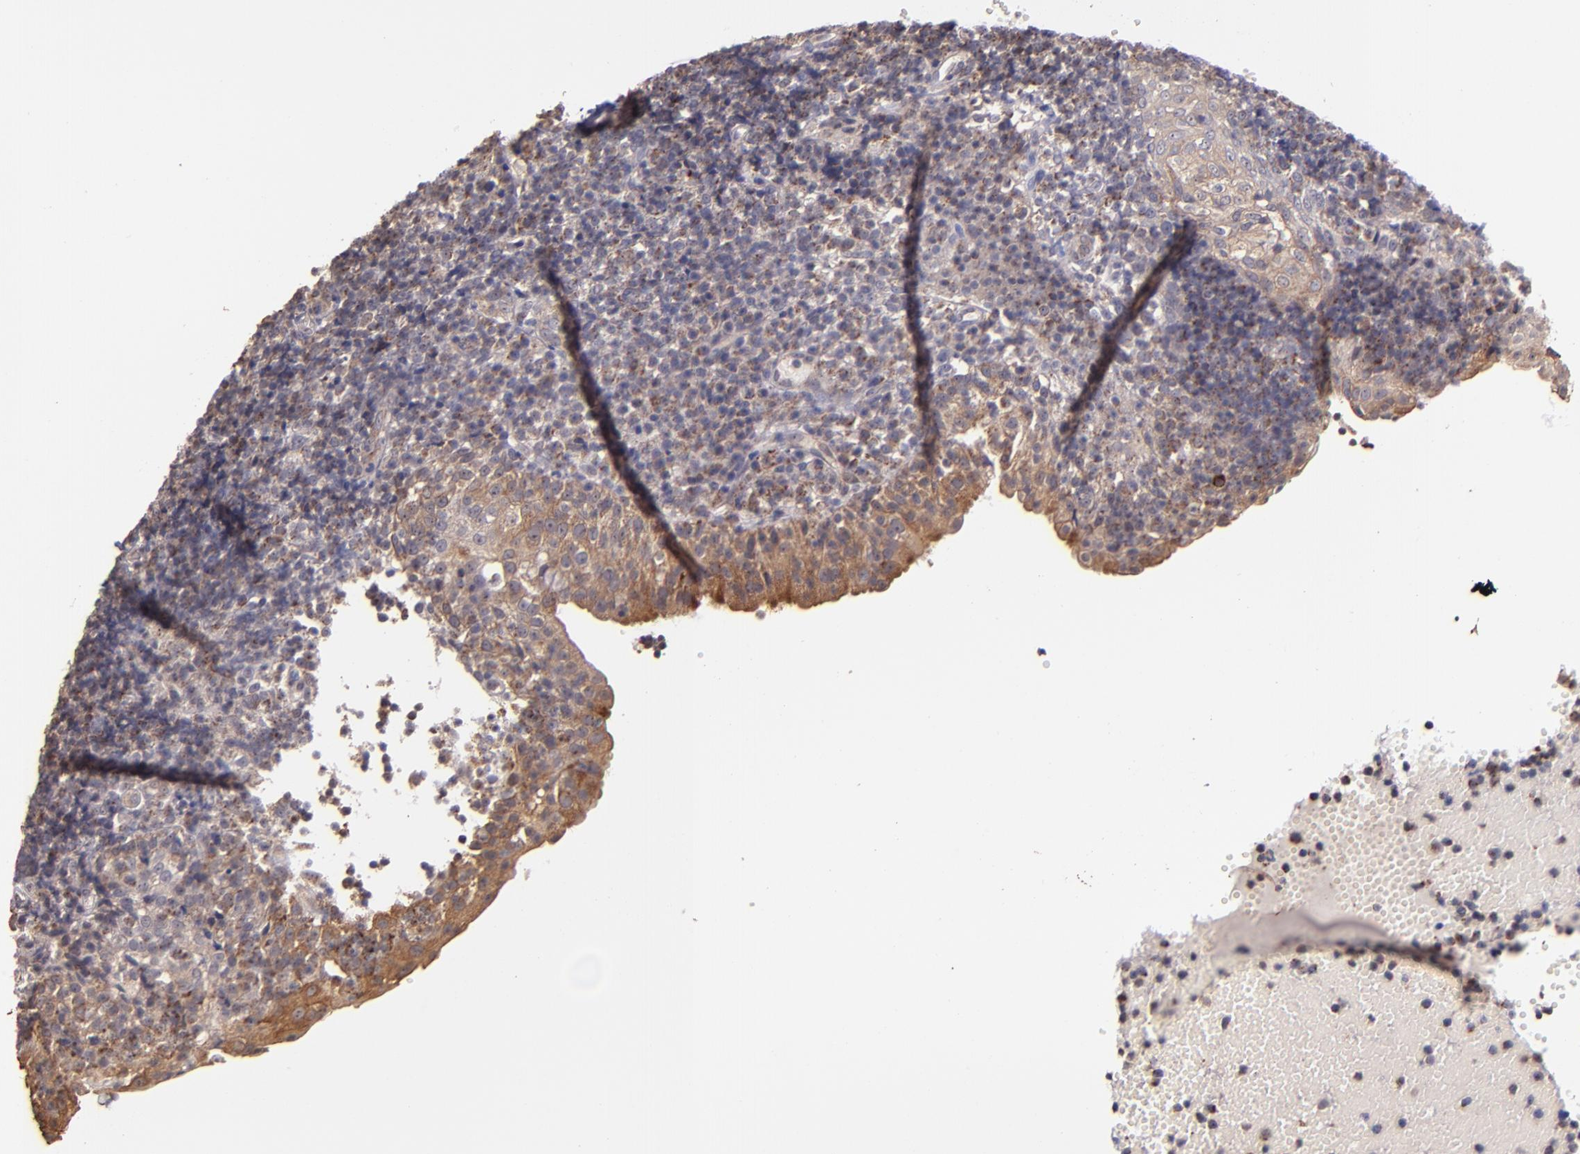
{"staining": {"intensity": "moderate", "quantity": "<25%", "location": "cytoplasmic/membranous"}, "tissue": "tonsil", "cell_type": "Germinal center cells", "image_type": "normal", "snomed": [{"axis": "morphology", "description": "Normal tissue, NOS"}, {"axis": "topography", "description": "Tonsil"}], "caption": "Brown immunohistochemical staining in unremarkable human tonsil reveals moderate cytoplasmic/membranous positivity in about <25% of germinal center cells. Using DAB (3,3'-diaminobenzidine) (brown) and hematoxylin (blue) stains, captured at high magnification using brightfield microscopy.", "gene": "SHC1", "patient": {"sex": "female", "age": 40}}